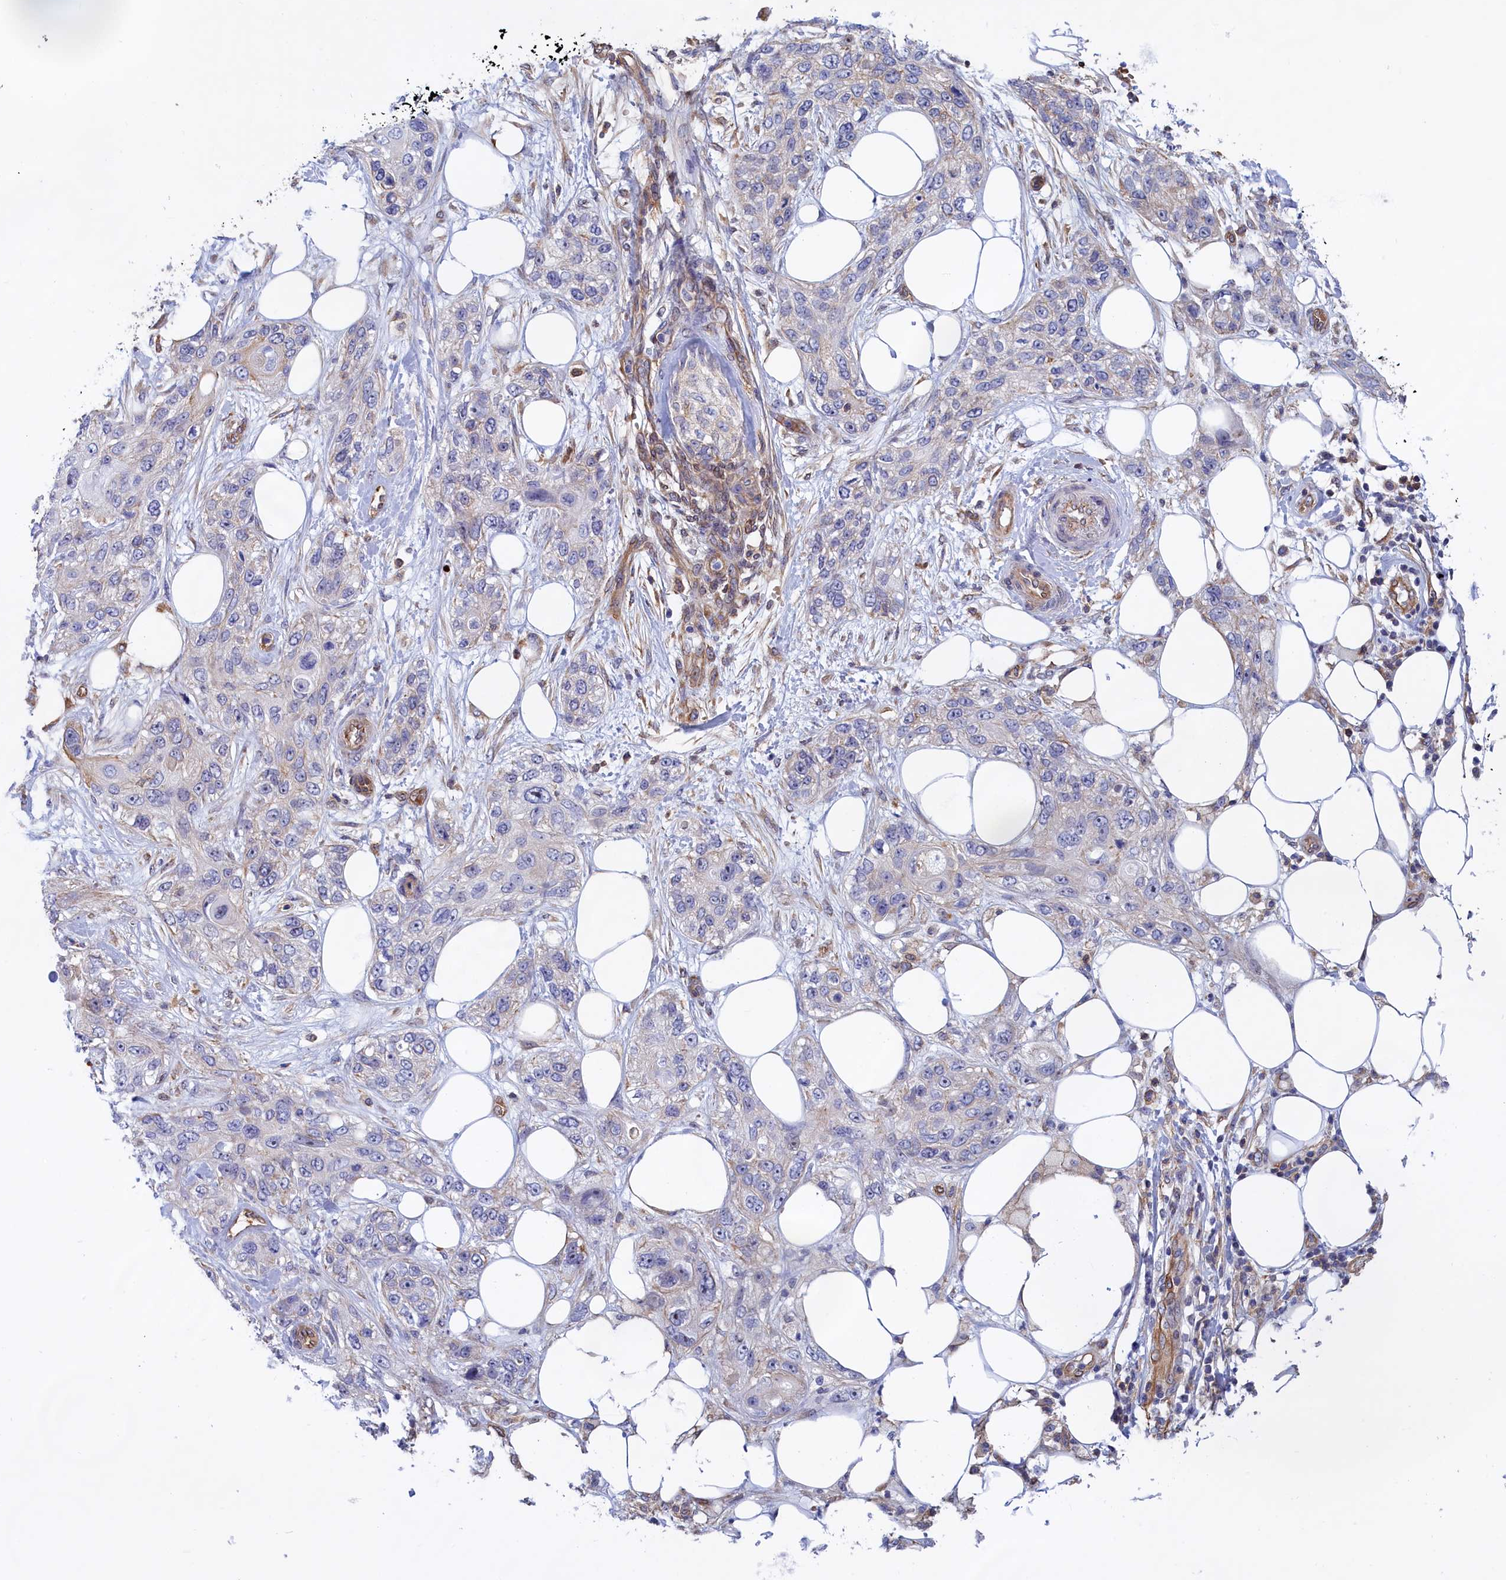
{"staining": {"intensity": "negative", "quantity": "none", "location": "none"}, "tissue": "skin cancer", "cell_type": "Tumor cells", "image_type": "cancer", "snomed": [{"axis": "morphology", "description": "Normal tissue, NOS"}, {"axis": "morphology", "description": "Squamous cell carcinoma, NOS"}, {"axis": "topography", "description": "Skin"}], "caption": "Tumor cells show no significant expression in skin cancer.", "gene": "ABCC12", "patient": {"sex": "male", "age": 72}}